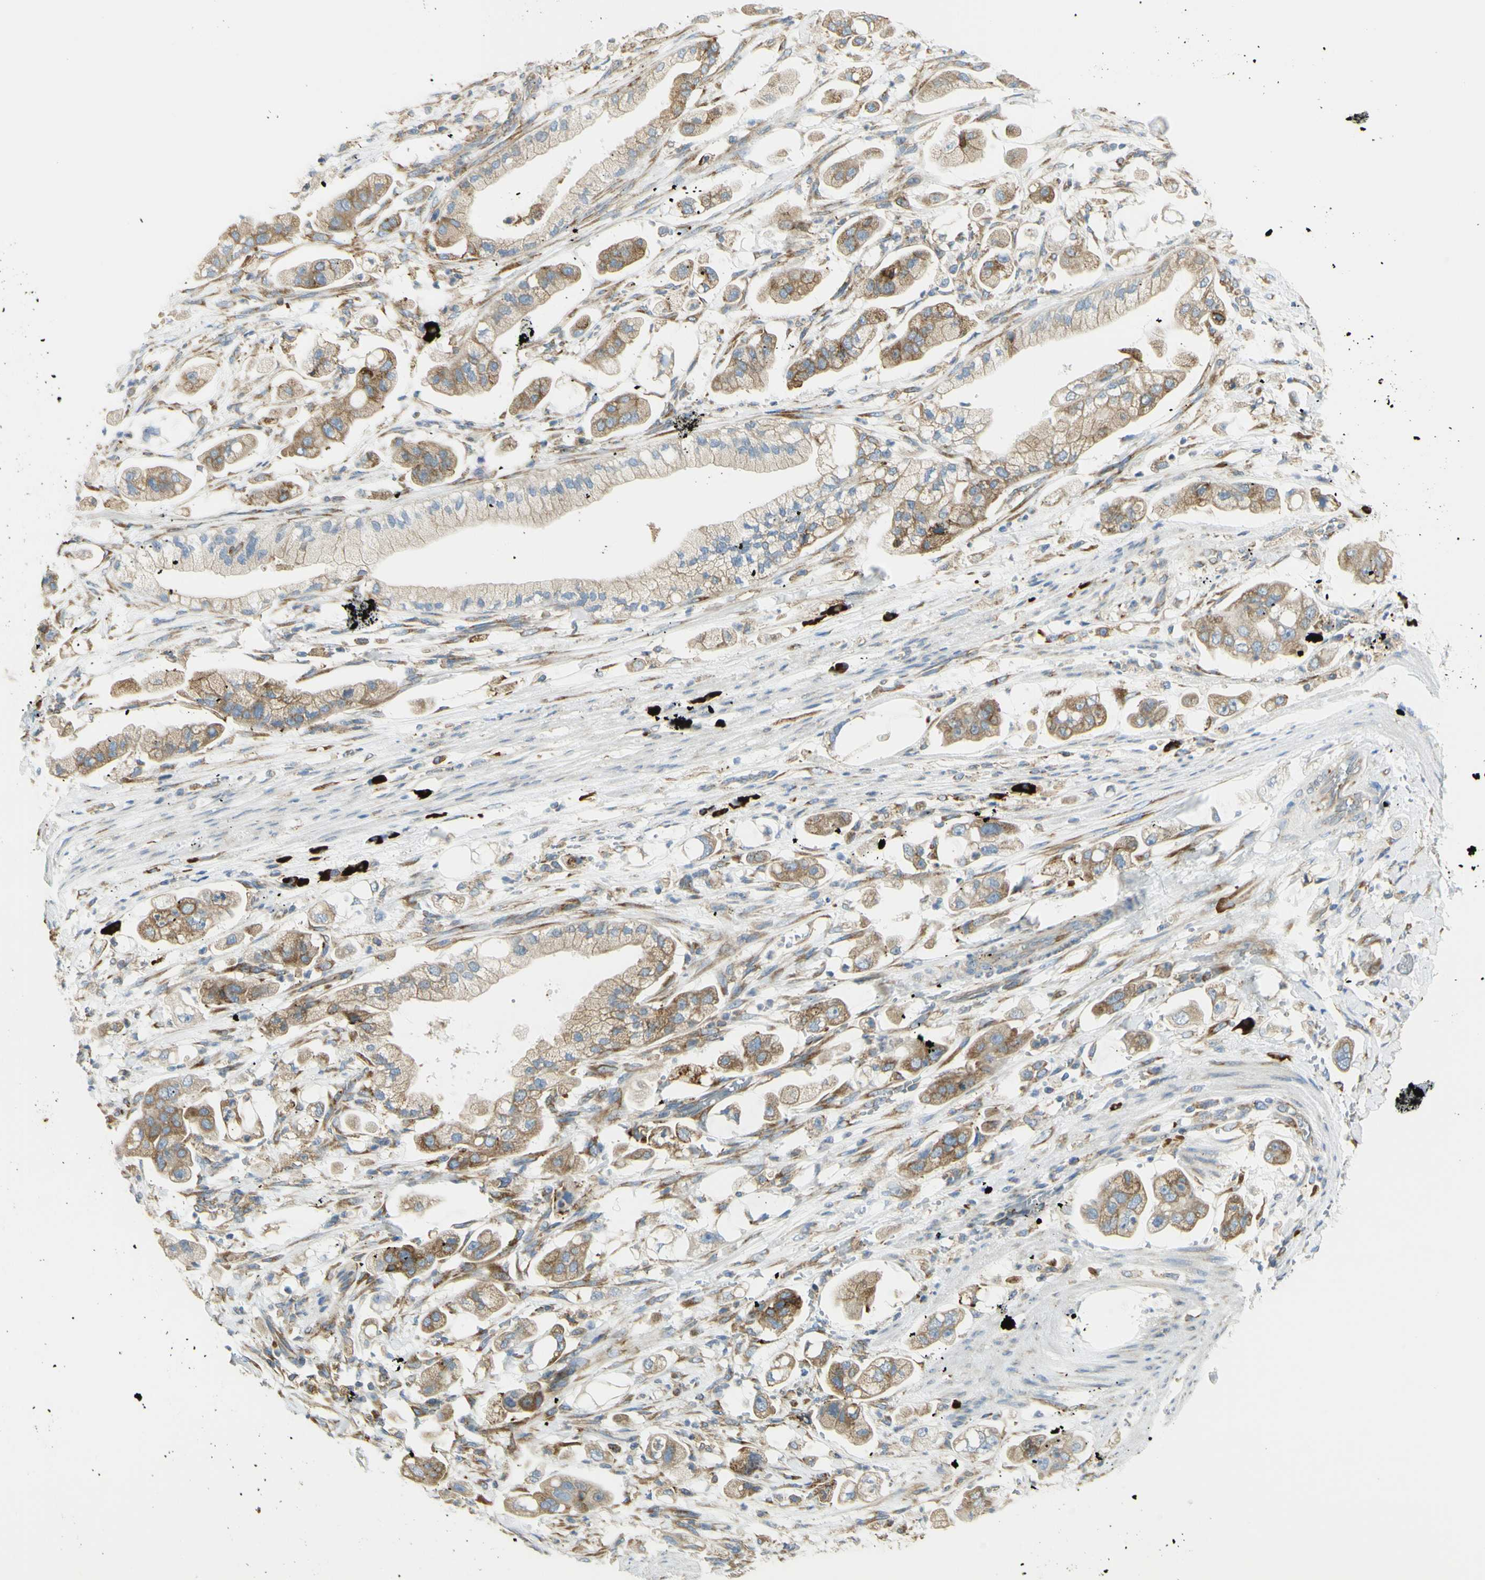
{"staining": {"intensity": "moderate", "quantity": ">75%", "location": "cytoplasmic/membranous"}, "tissue": "stomach cancer", "cell_type": "Tumor cells", "image_type": "cancer", "snomed": [{"axis": "morphology", "description": "Adenocarcinoma, NOS"}, {"axis": "topography", "description": "Stomach"}], "caption": "Tumor cells show moderate cytoplasmic/membranous positivity in about >75% of cells in stomach cancer (adenocarcinoma). (DAB IHC with brightfield microscopy, high magnification).", "gene": "MANF", "patient": {"sex": "male", "age": 62}}